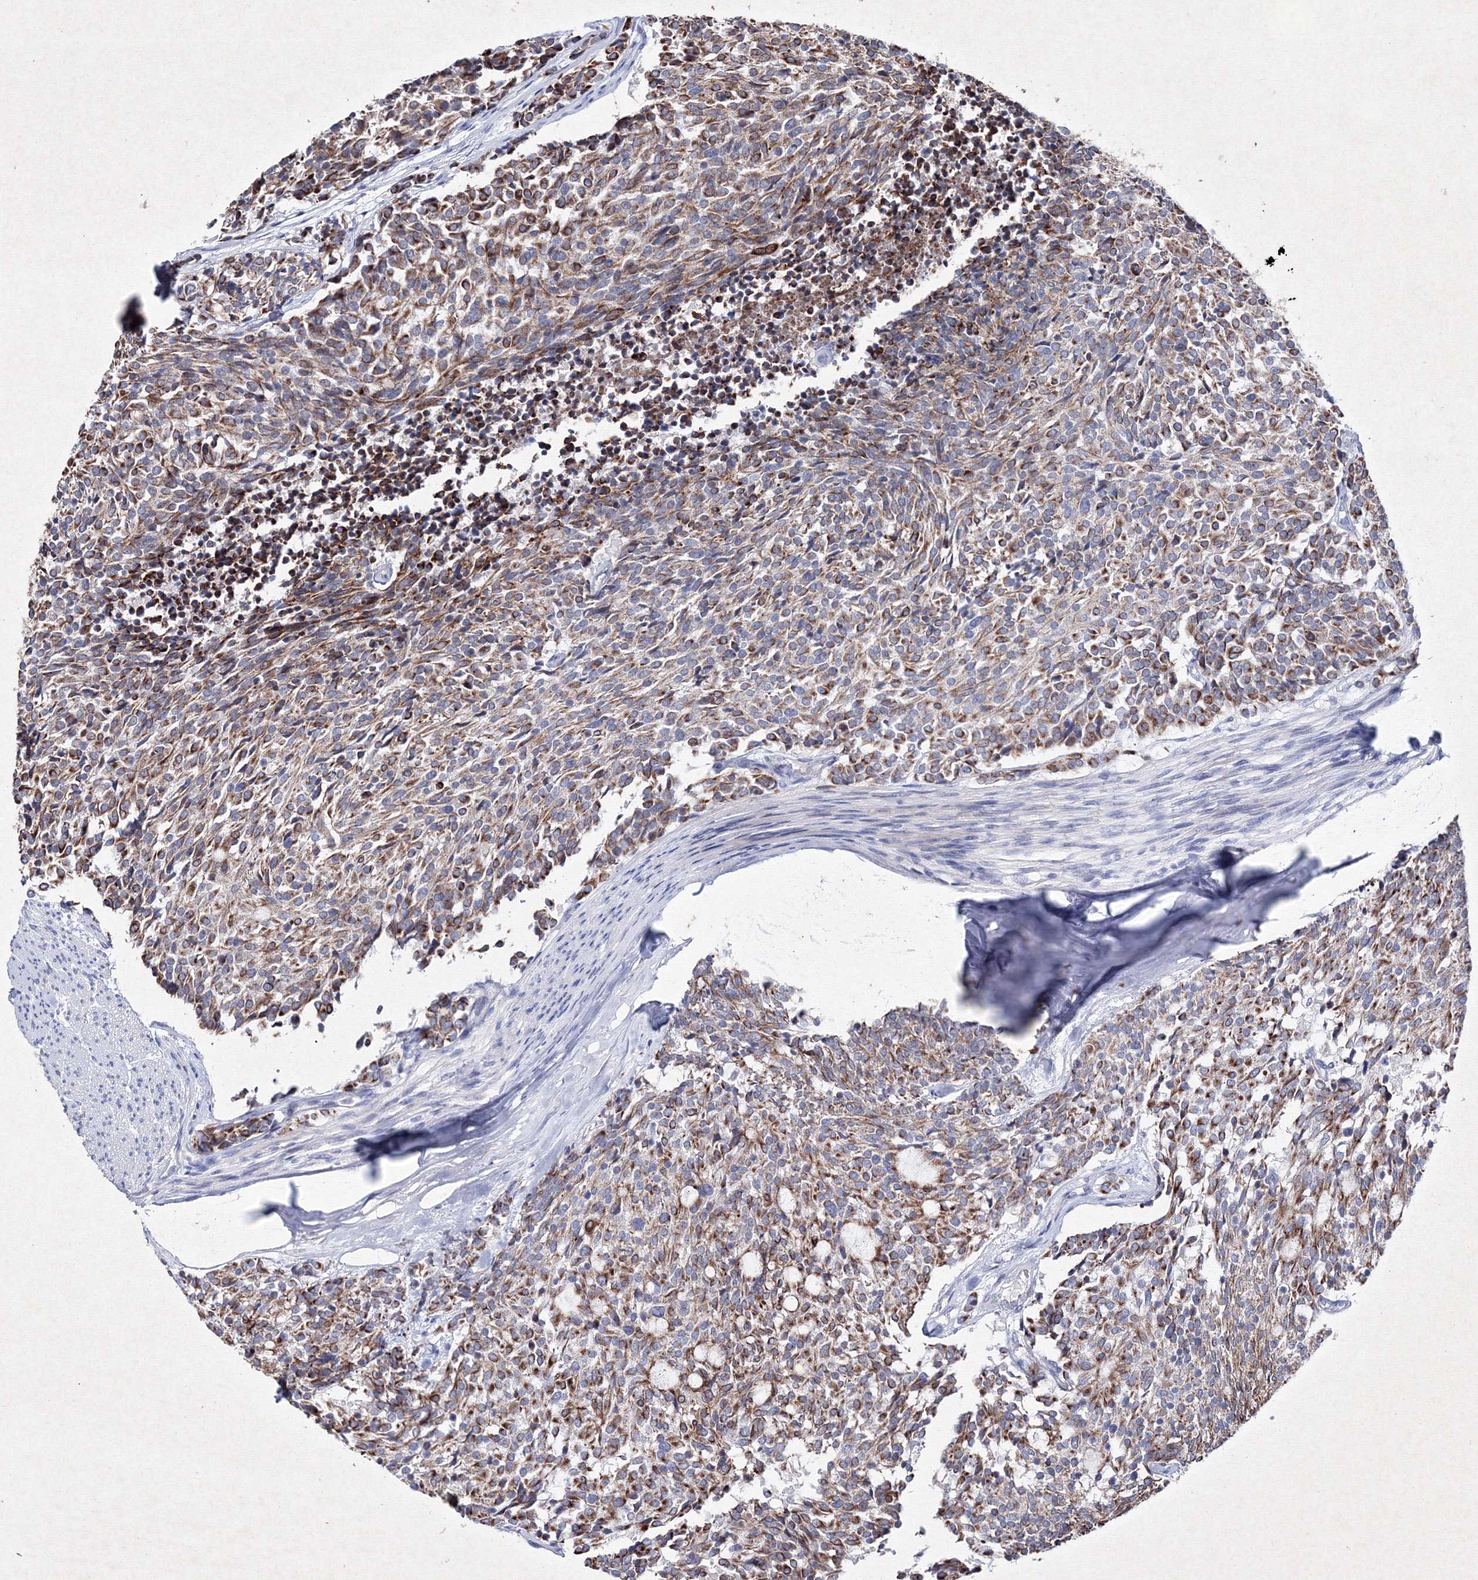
{"staining": {"intensity": "moderate", "quantity": "25%-75%", "location": "cytoplasmic/membranous"}, "tissue": "carcinoid", "cell_type": "Tumor cells", "image_type": "cancer", "snomed": [{"axis": "morphology", "description": "Carcinoid, malignant, NOS"}, {"axis": "topography", "description": "Pancreas"}], "caption": "Immunohistochemical staining of carcinoid reveals medium levels of moderate cytoplasmic/membranous expression in approximately 25%-75% of tumor cells.", "gene": "SMIM29", "patient": {"sex": "female", "age": 54}}